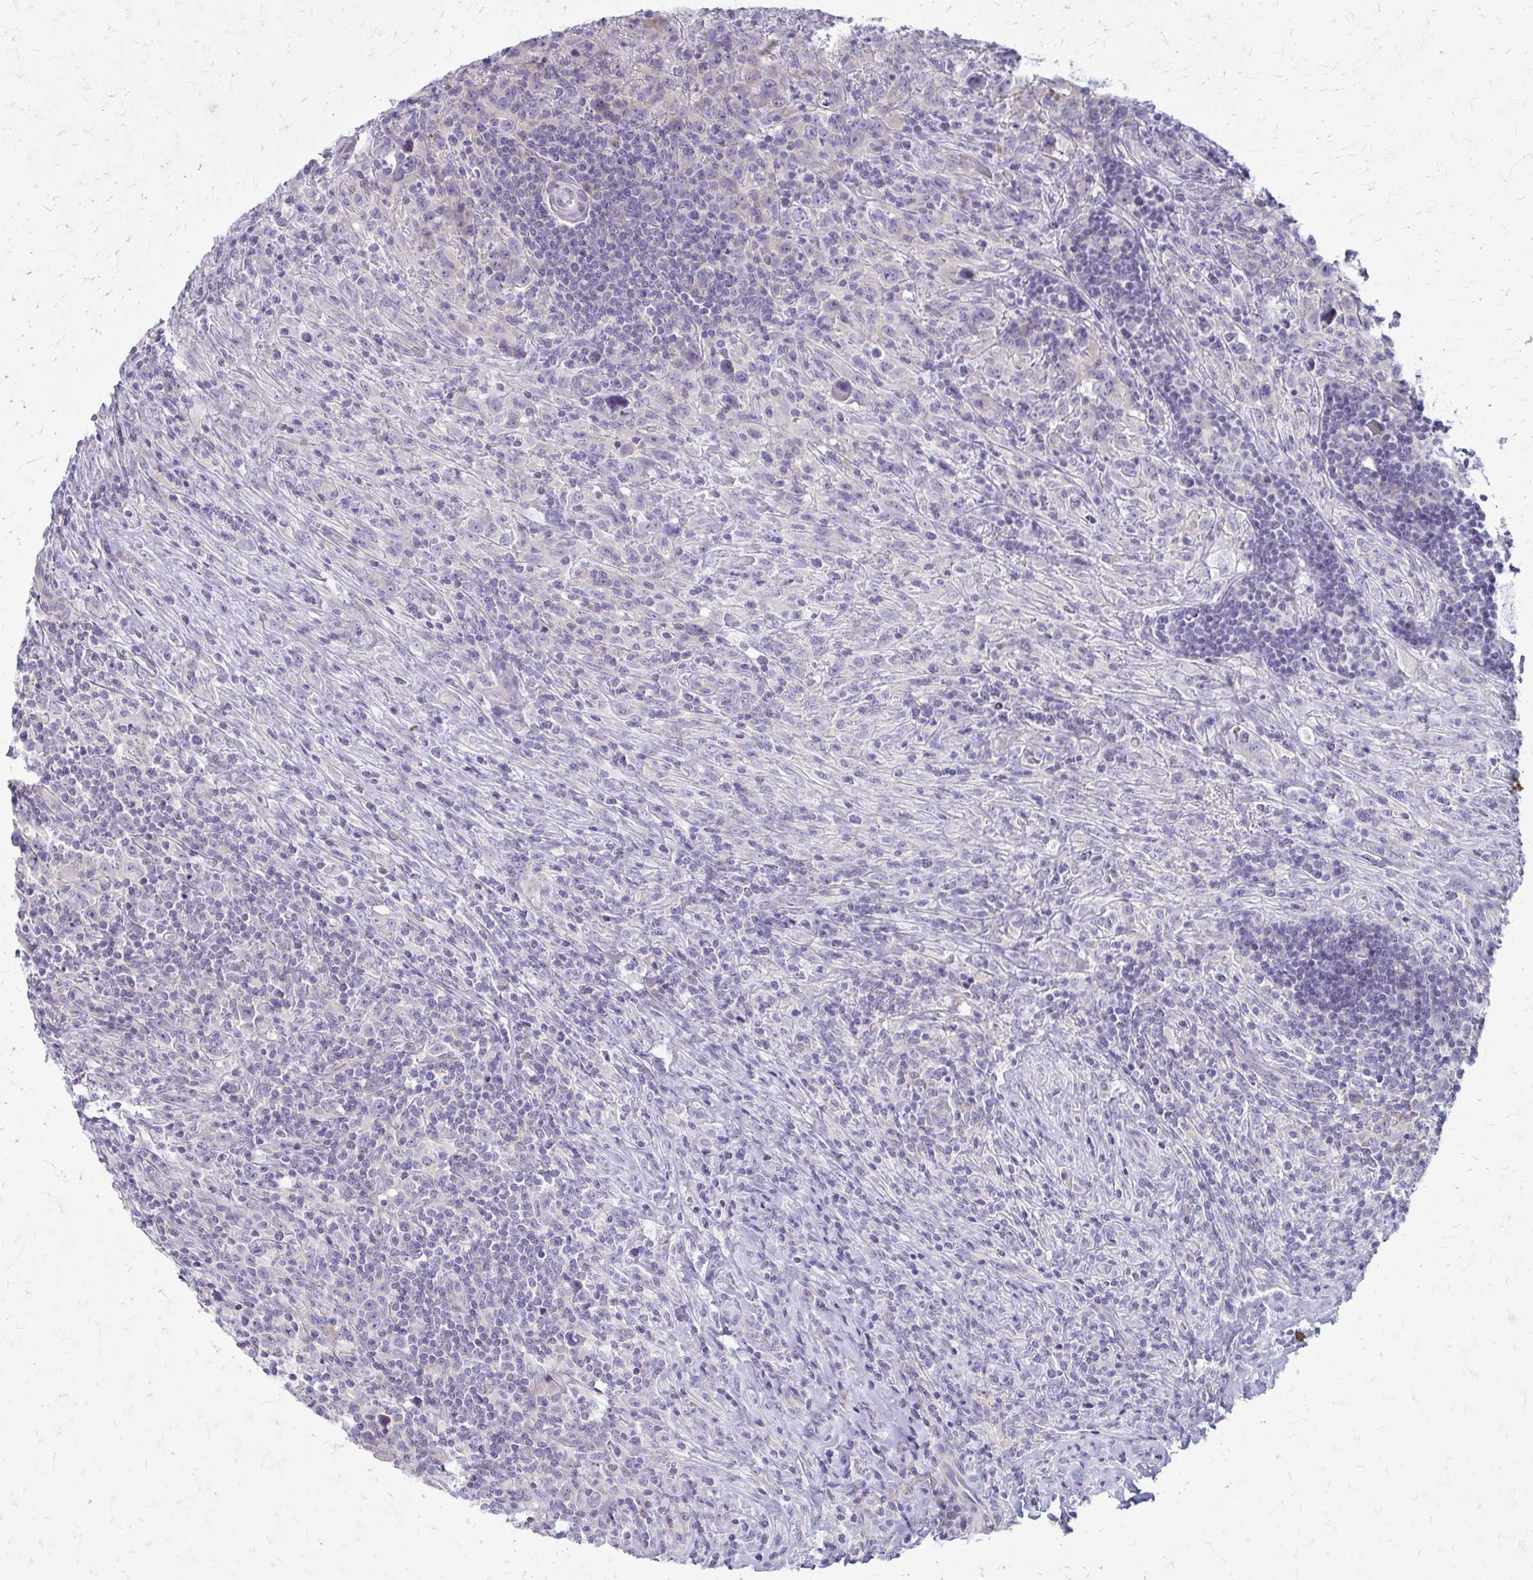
{"staining": {"intensity": "negative", "quantity": "none", "location": "none"}, "tissue": "lymphoma", "cell_type": "Tumor cells", "image_type": "cancer", "snomed": [{"axis": "morphology", "description": "Hodgkin's disease, NOS"}, {"axis": "topography", "description": "Lymph node"}], "caption": "This is an IHC histopathology image of human lymphoma. There is no expression in tumor cells.", "gene": "PRKRA", "patient": {"sex": "female", "age": 18}}